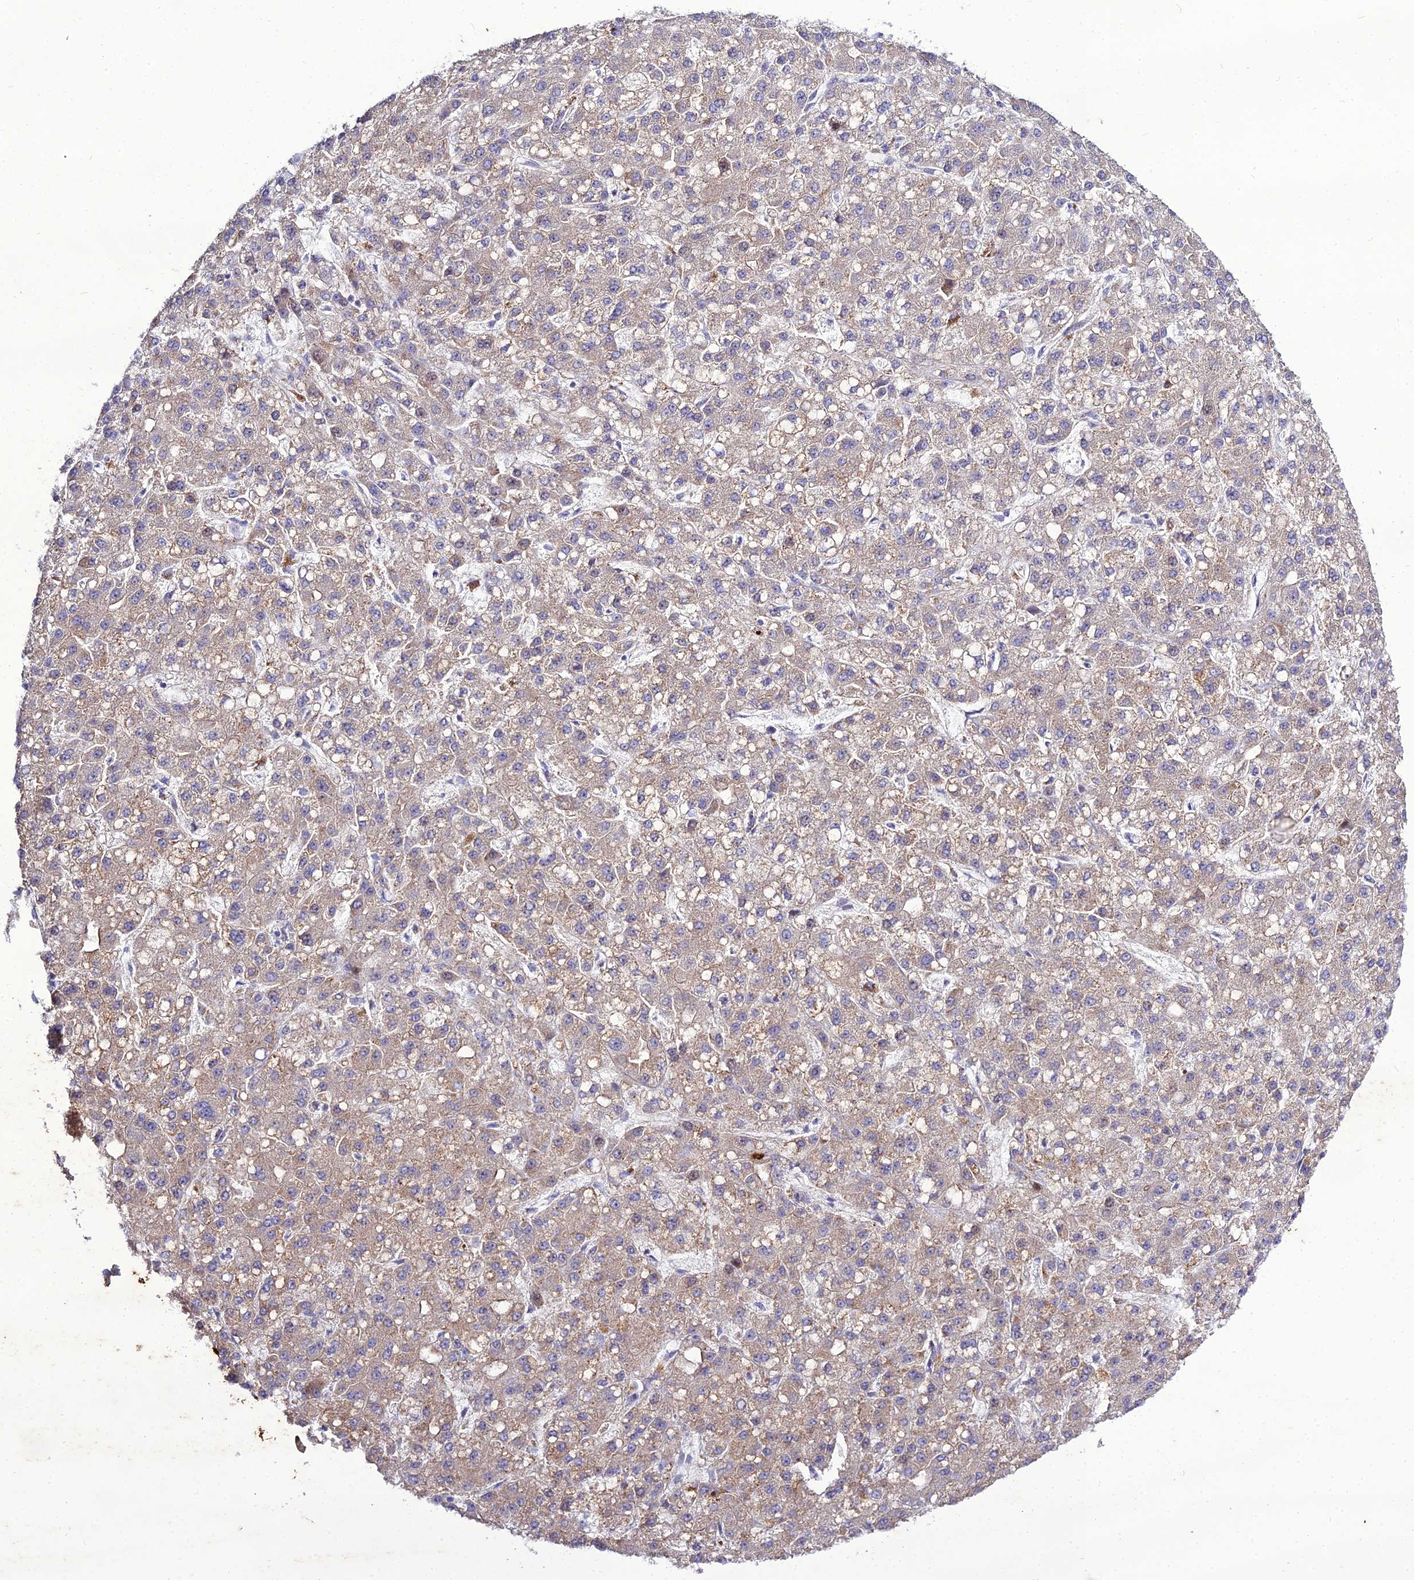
{"staining": {"intensity": "weak", "quantity": "25%-75%", "location": "cytoplasmic/membranous"}, "tissue": "liver cancer", "cell_type": "Tumor cells", "image_type": "cancer", "snomed": [{"axis": "morphology", "description": "Carcinoma, Hepatocellular, NOS"}, {"axis": "topography", "description": "Liver"}], "caption": "There is low levels of weak cytoplasmic/membranous expression in tumor cells of liver hepatocellular carcinoma, as demonstrated by immunohistochemical staining (brown color).", "gene": "ARL6IP1", "patient": {"sex": "male", "age": 67}}